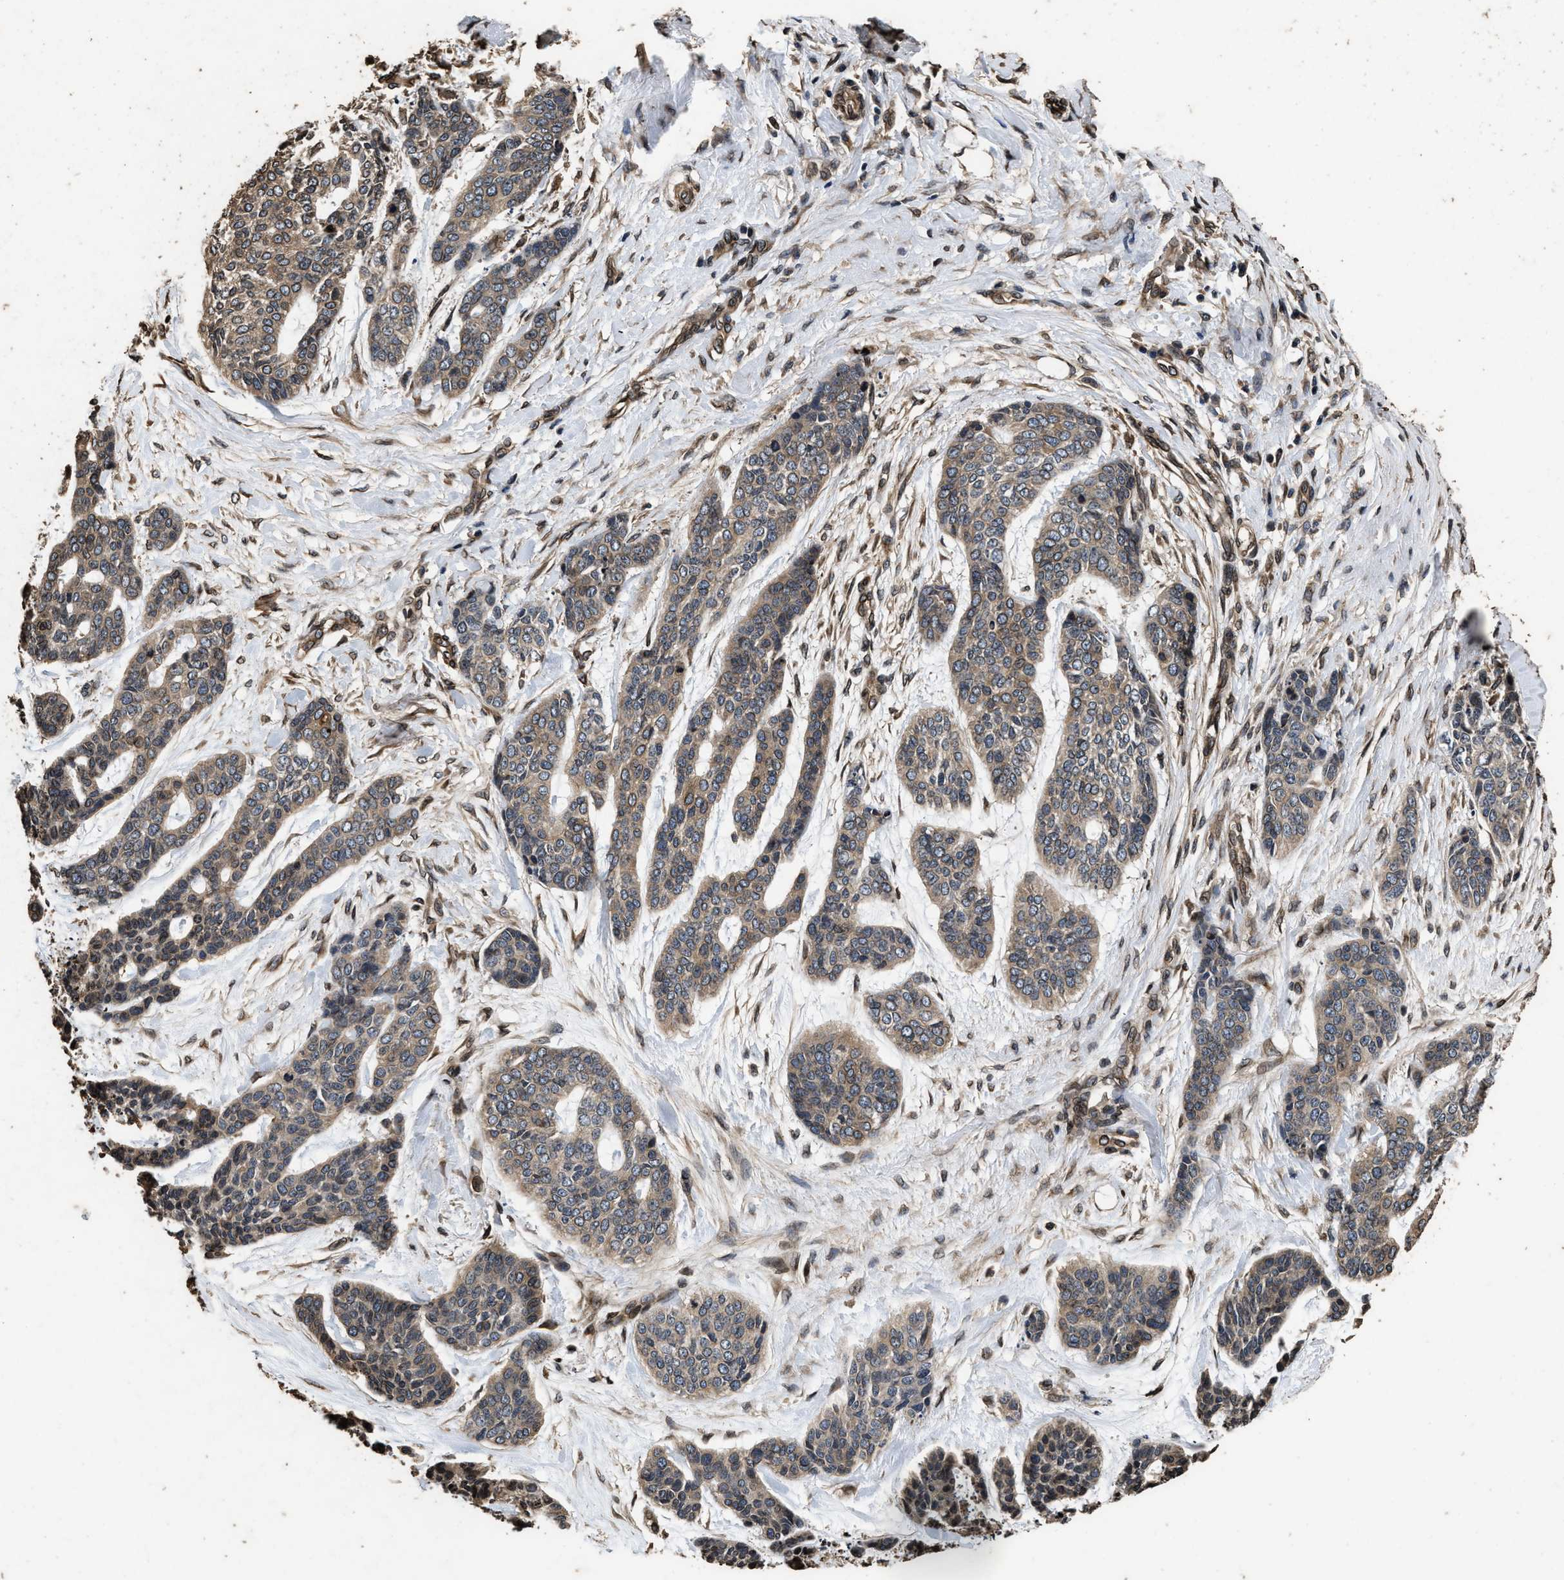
{"staining": {"intensity": "weak", "quantity": ">75%", "location": "cytoplasmic/membranous"}, "tissue": "skin cancer", "cell_type": "Tumor cells", "image_type": "cancer", "snomed": [{"axis": "morphology", "description": "Basal cell carcinoma"}, {"axis": "topography", "description": "Skin"}], "caption": "Protein staining of basal cell carcinoma (skin) tissue exhibits weak cytoplasmic/membranous expression in approximately >75% of tumor cells.", "gene": "ACCS", "patient": {"sex": "female", "age": 64}}